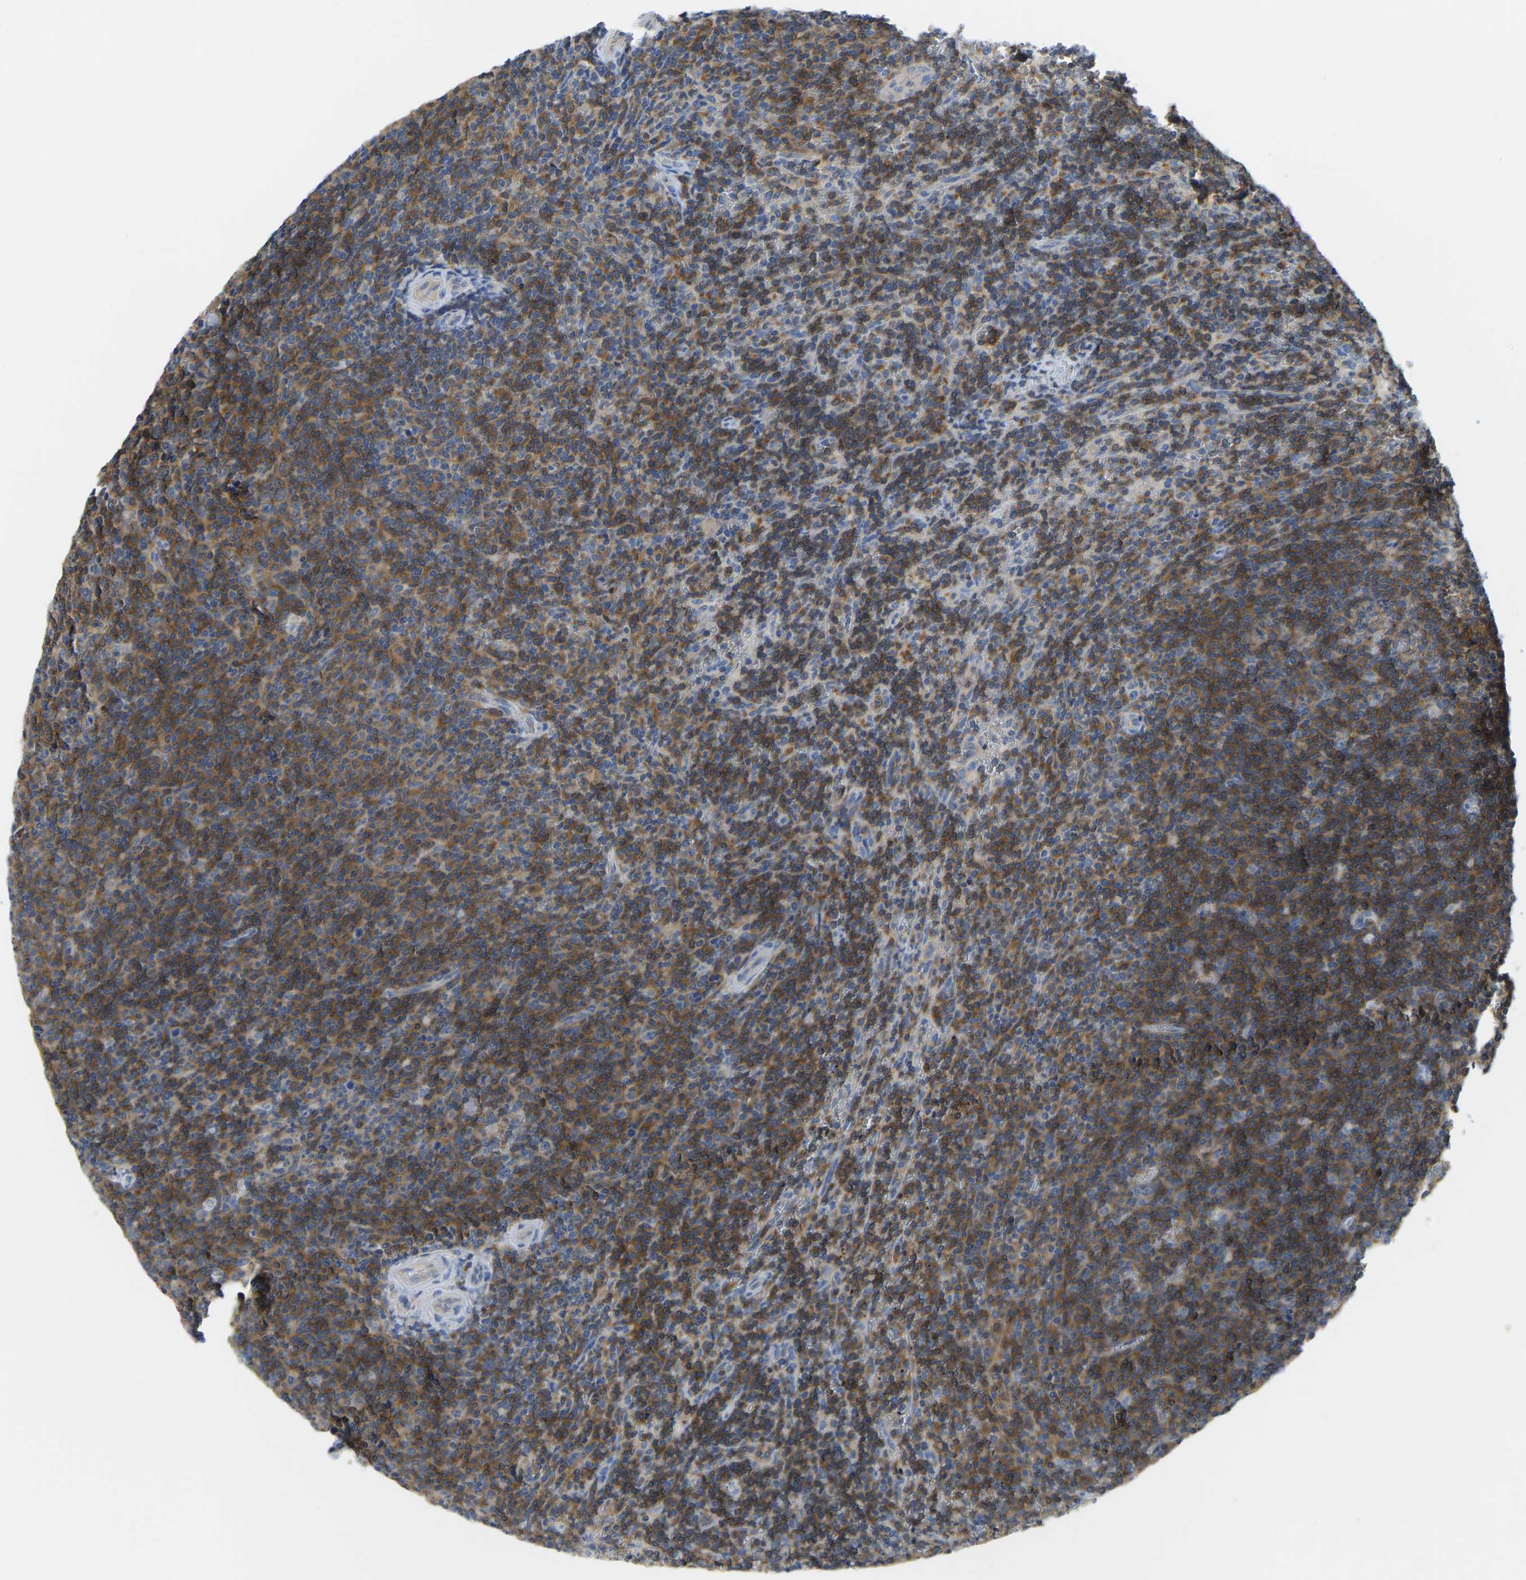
{"staining": {"intensity": "moderate", "quantity": ">75%", "location": "cytoplasmic/membranous"}, "tissue": "lymphoma", "cell_type": "Tumor cells", "image_type": "cancer", "snomed": [{"axis": "morphology", "description": "Malignant lymphoma, non-Hodgkin's type, Low grade"}, {"axis": "topography", "description": "Spleen"}], "caption": "Low-grade malignant lymphoma, non-Hodgkin's type tissue demonstrates moderate cytoplasmic/membranous expression in about >75% of tumor cells", "gene": "PPP3CA", "patient": {"sex": "female", "age": 50}}